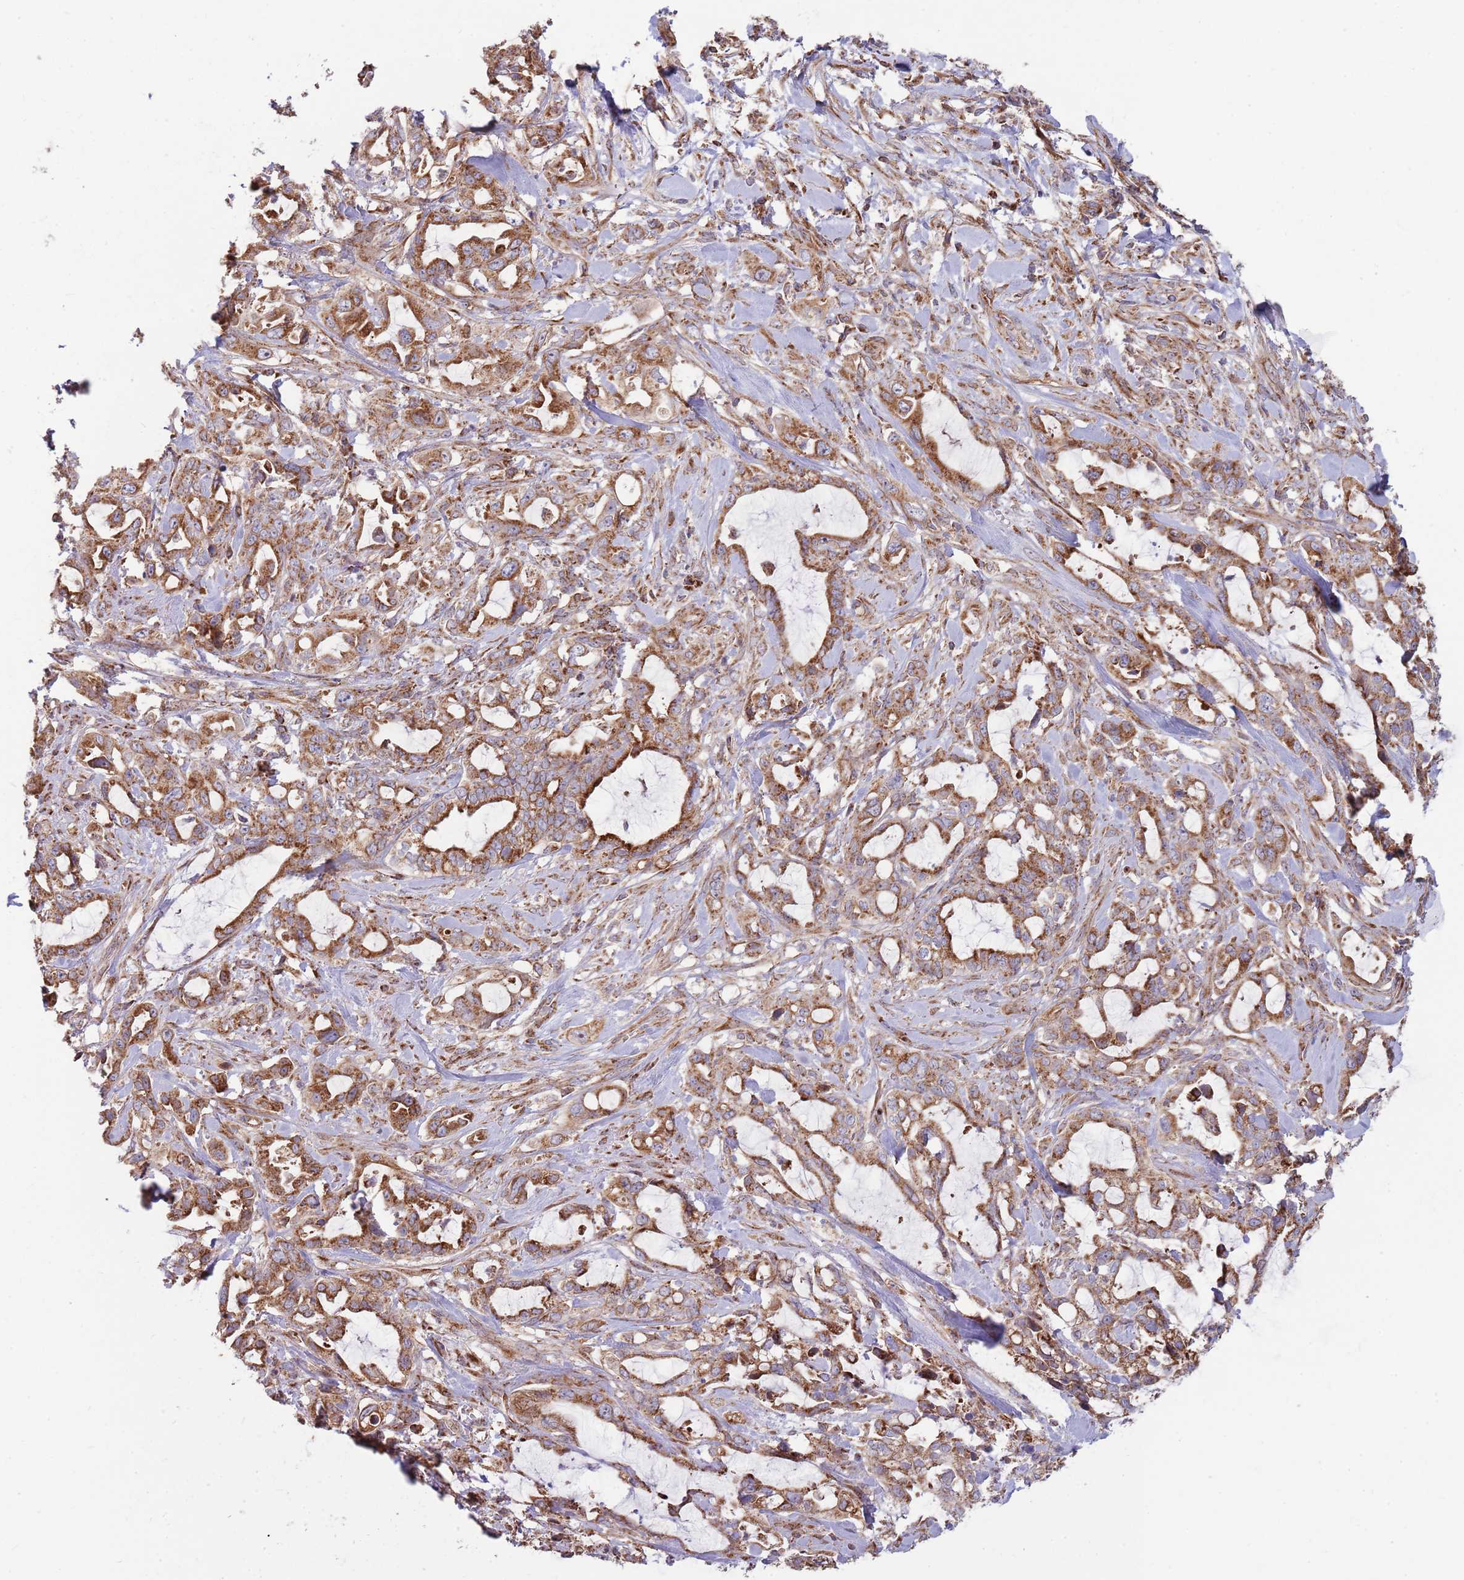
{"staining": {"intensity": "moderate", "quantity": ">75%", "location": "cytoplasmic/membranous"}, "tissue": "pancreatic cancer", "cell_type": "Tumor cells", "image_type": "cancer", "snomed": [{"axis": "morphology", "description": "Adenocarcinoma, NOS"}, {"axis": "topography", "description": "Pancreas"}], "caption": "IHC of human pancreatic adenocarcinoma displays medium levels of moderate cytoplasmic/membranous staining in about >75% of tumor cells.", "gene": "ATP5PD", "patient": {"sex": "female", "age": 61}}